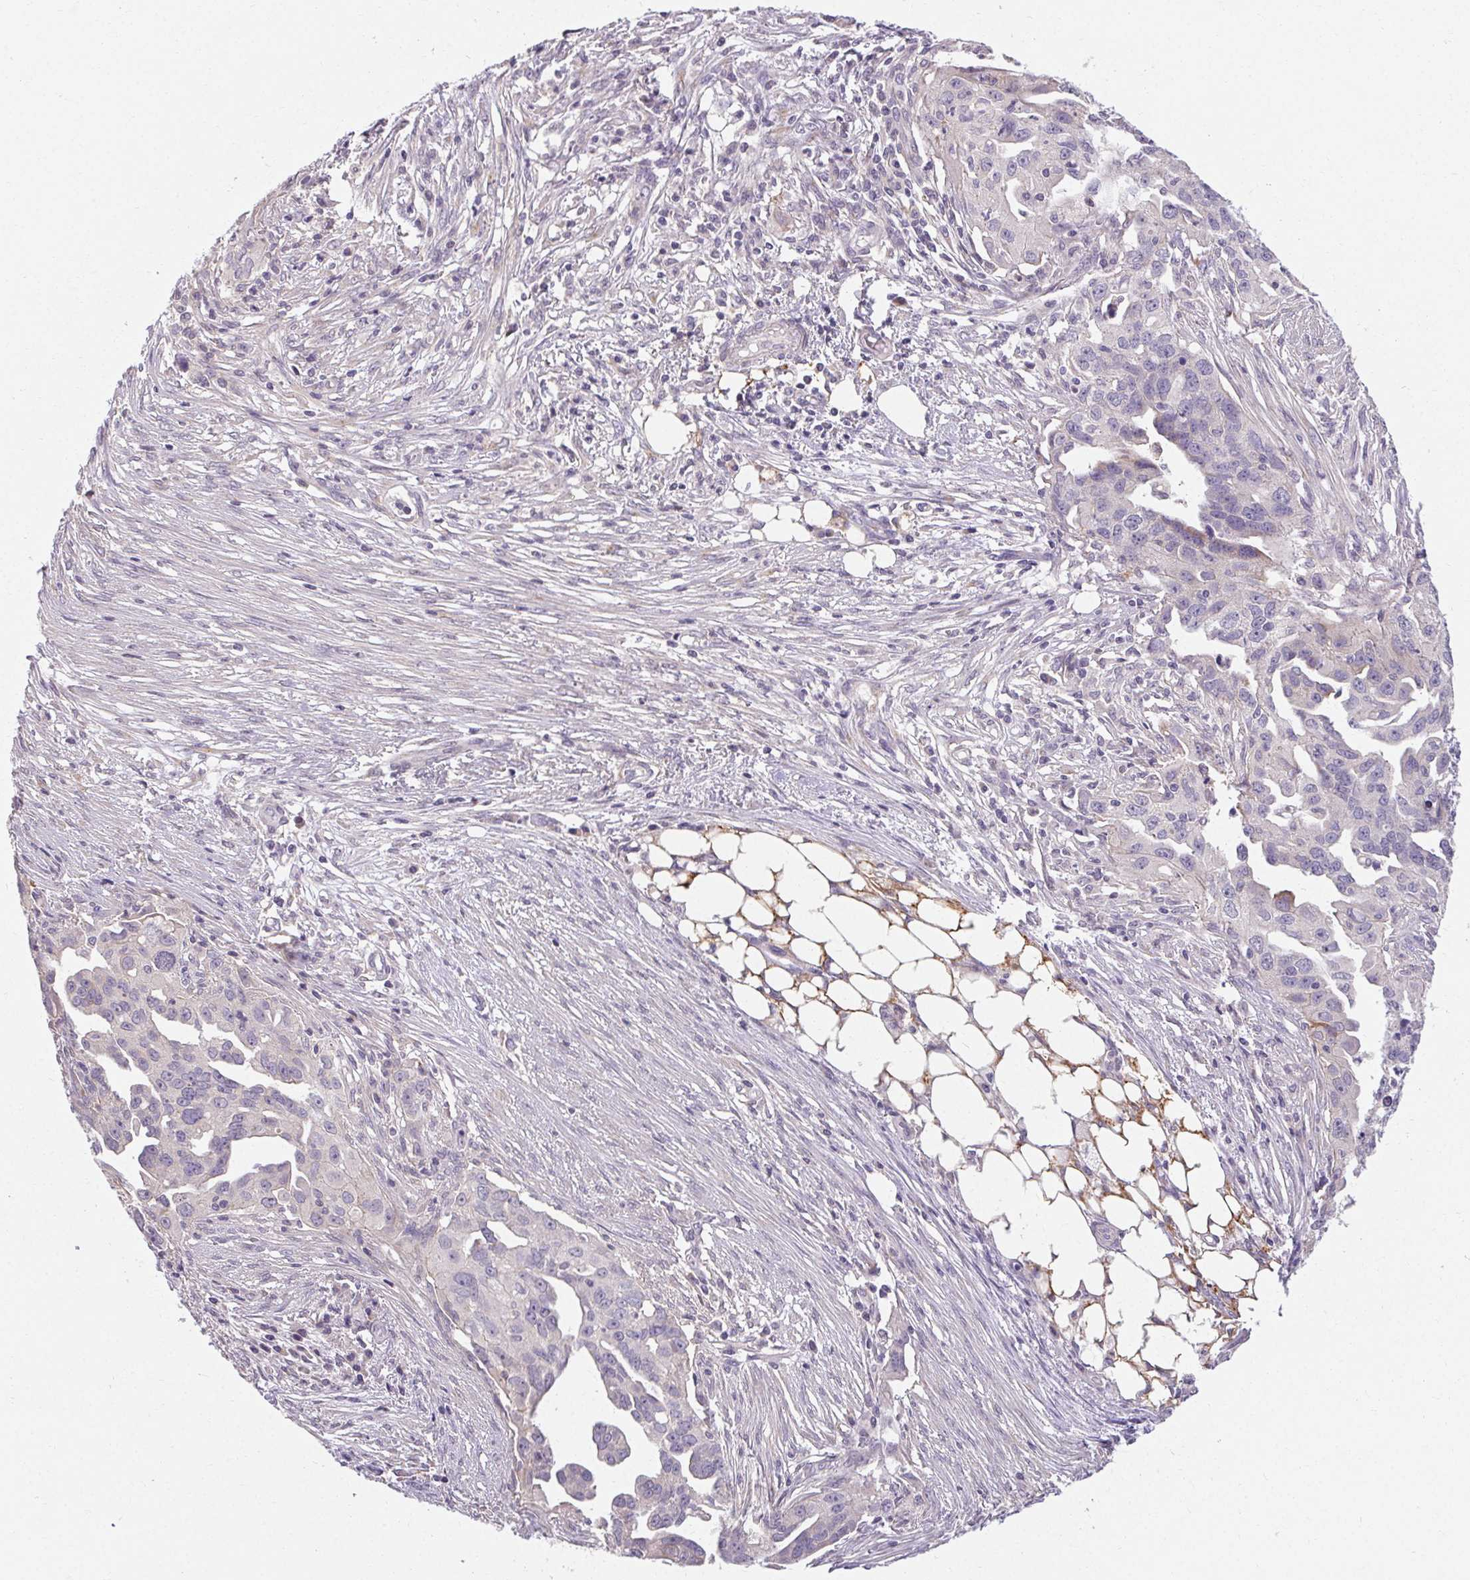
{"staining": {"intensity": "negative", "quantity": "none", "location": "none"}, "tissue": "ovarian cancer", "cell_type": "Tumor cells", "image_type": "cancer", "snomed": [{"axis": "morphology", "description": "Carcinoma, endometroid"}, {"axis": "morphology", "description": "Cystadenocarcinoma, serous, NOS"}, {"axis": "topography", "description": "Ovary"}], "caption": "Immunohistochemical staining of human ovarian cancer (endometroid carcinoma) demonstrates no significant staining in tumor cells.", "gene": "TMEM52B", "patient": {"sex": "female", "age": 45}}